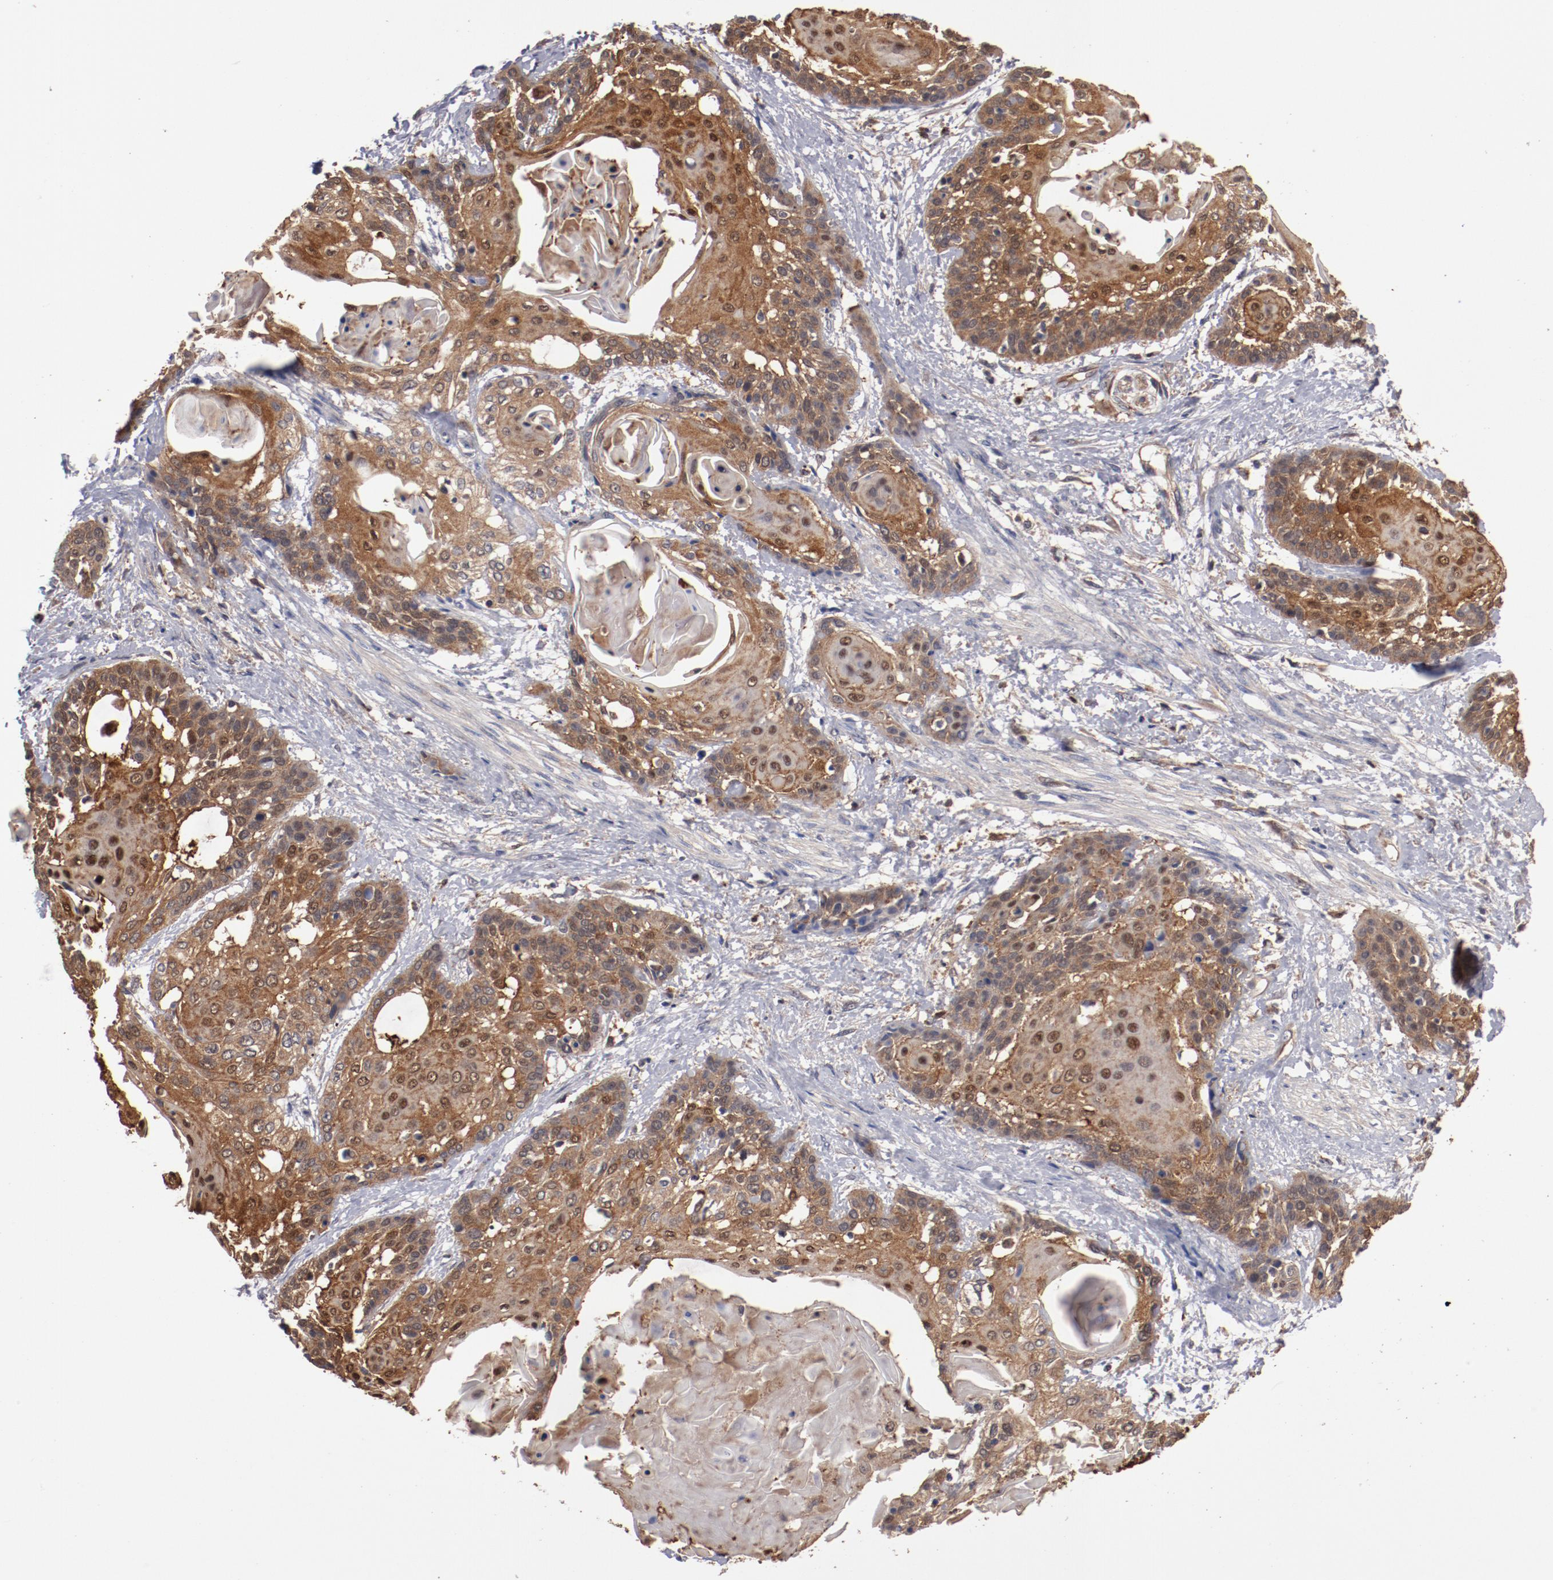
{"staining": {"intensity": "moderate", "quantity": ">75%", "location": "cytoplasmic/membranous"}, "tissue": "cervical cancer", "cell_type": "Tumor cells", "image_type": "cancer", "snomed": [{"axis": "morphology", "description": "Squamous cell carcinoma, NOS"}, {"axis": "topography", "description": "Cervix"}], "caption": "Immunohistochemical staining of human squamous cell carcinoma (cervical) reveals moderate cytoplasmic/membranous protein expression in approximately >75% of tumor cells.", "gene": "DNAAF2", "patient": {"sex": "female", "age": 57}}